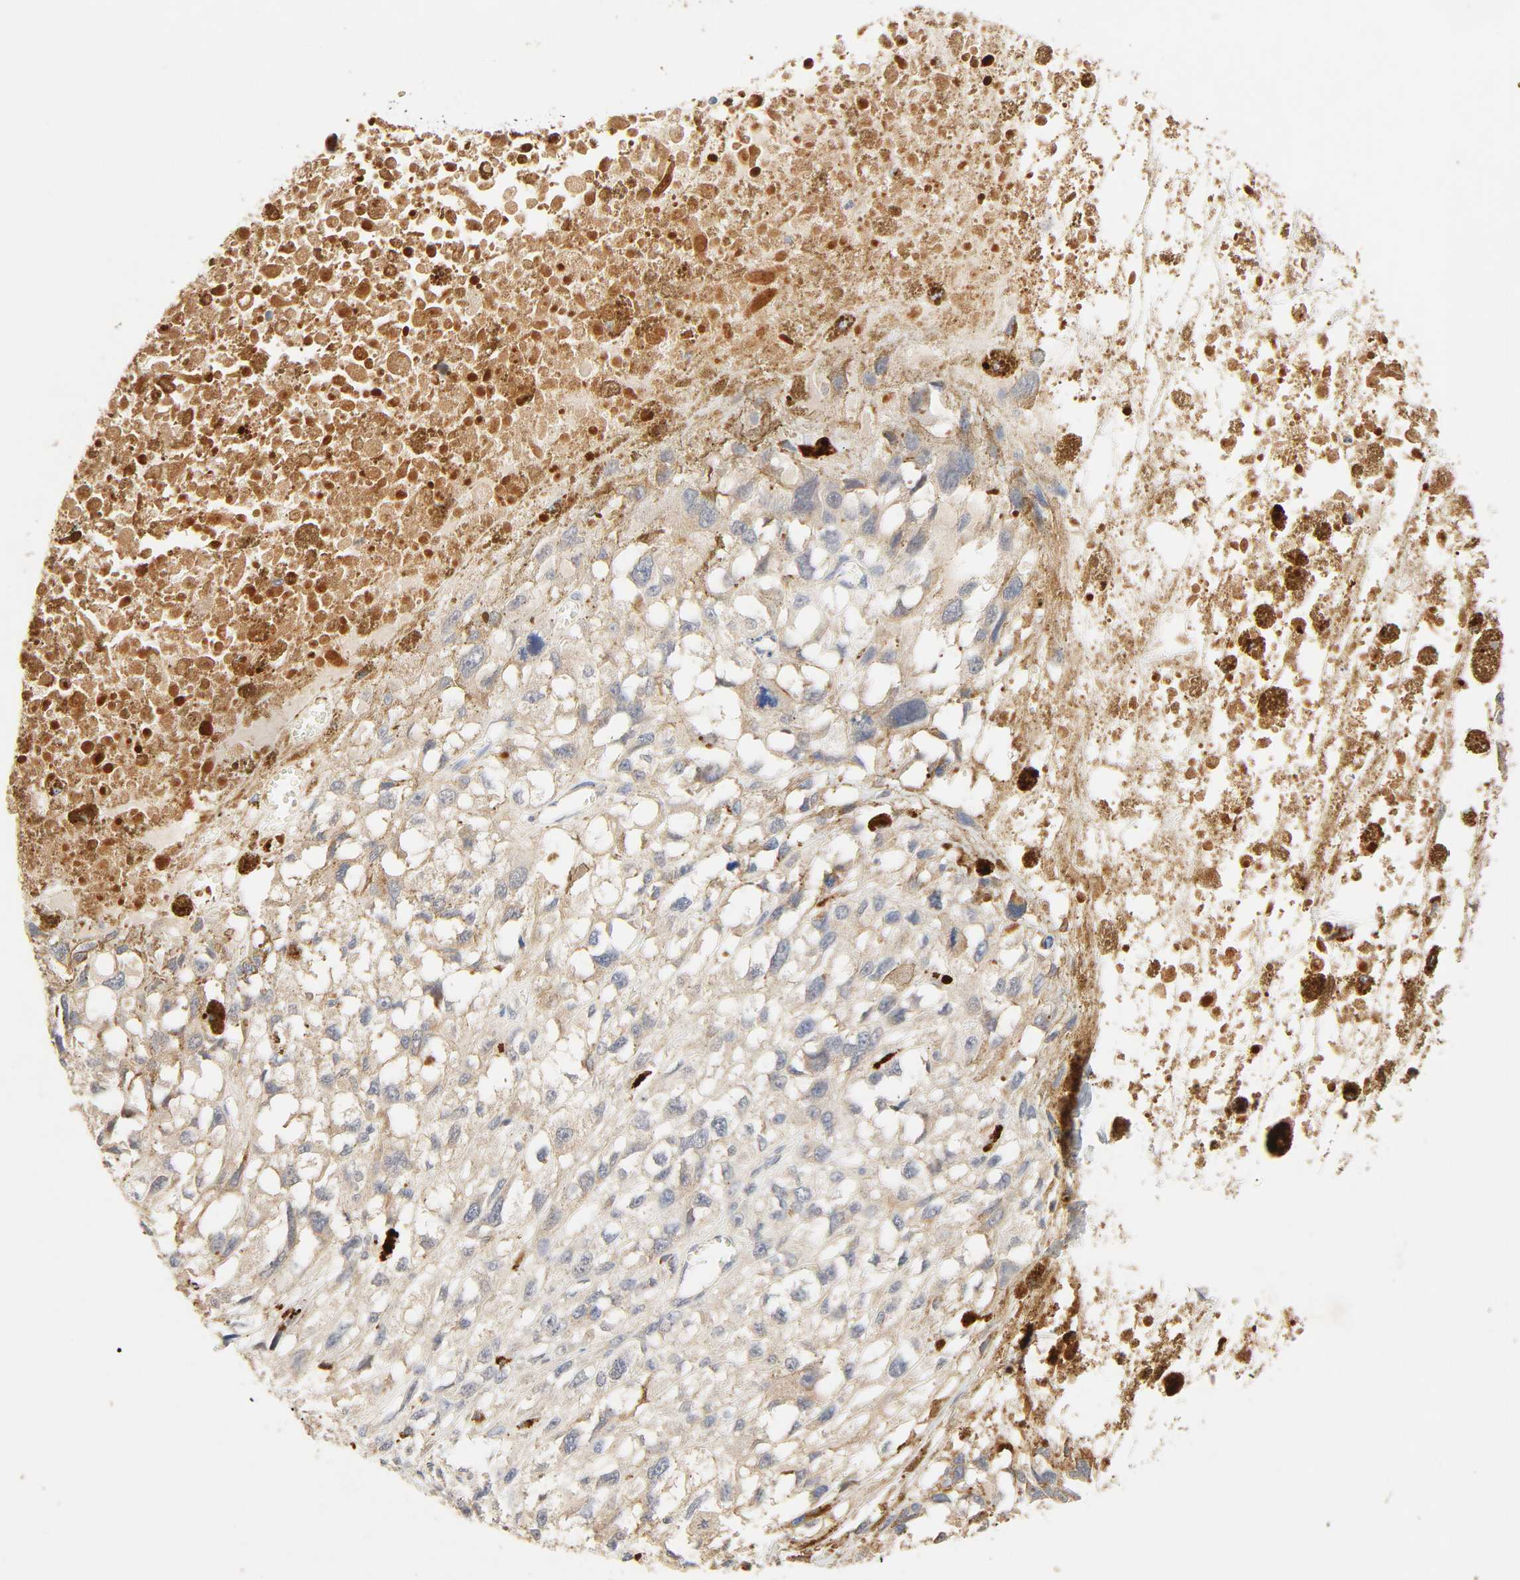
{"staining": {"intensity": "weak", "quantity": ">75%", "location": "cytoplasmic/membranous"}, "tissue": "melanoma", "cell_type": "Tumor cells", "image_type": "cancer", "snomed": [{"axis": "morphology", "description": "Malignant melanoma, Metastatic site"}, {"axis": "topography", "description": "Lymph node"}], "caption": "Tumor cells demonstrate low levels of weak cytoplasmic/membranous expression in approximately >75% of cells in malignant melanoma (metastatic site). (DAB = brown stain, brightfield microscopy at high magnification).", "gene": "MAPK6", "patient": {"sex": "male", "age": 59}}